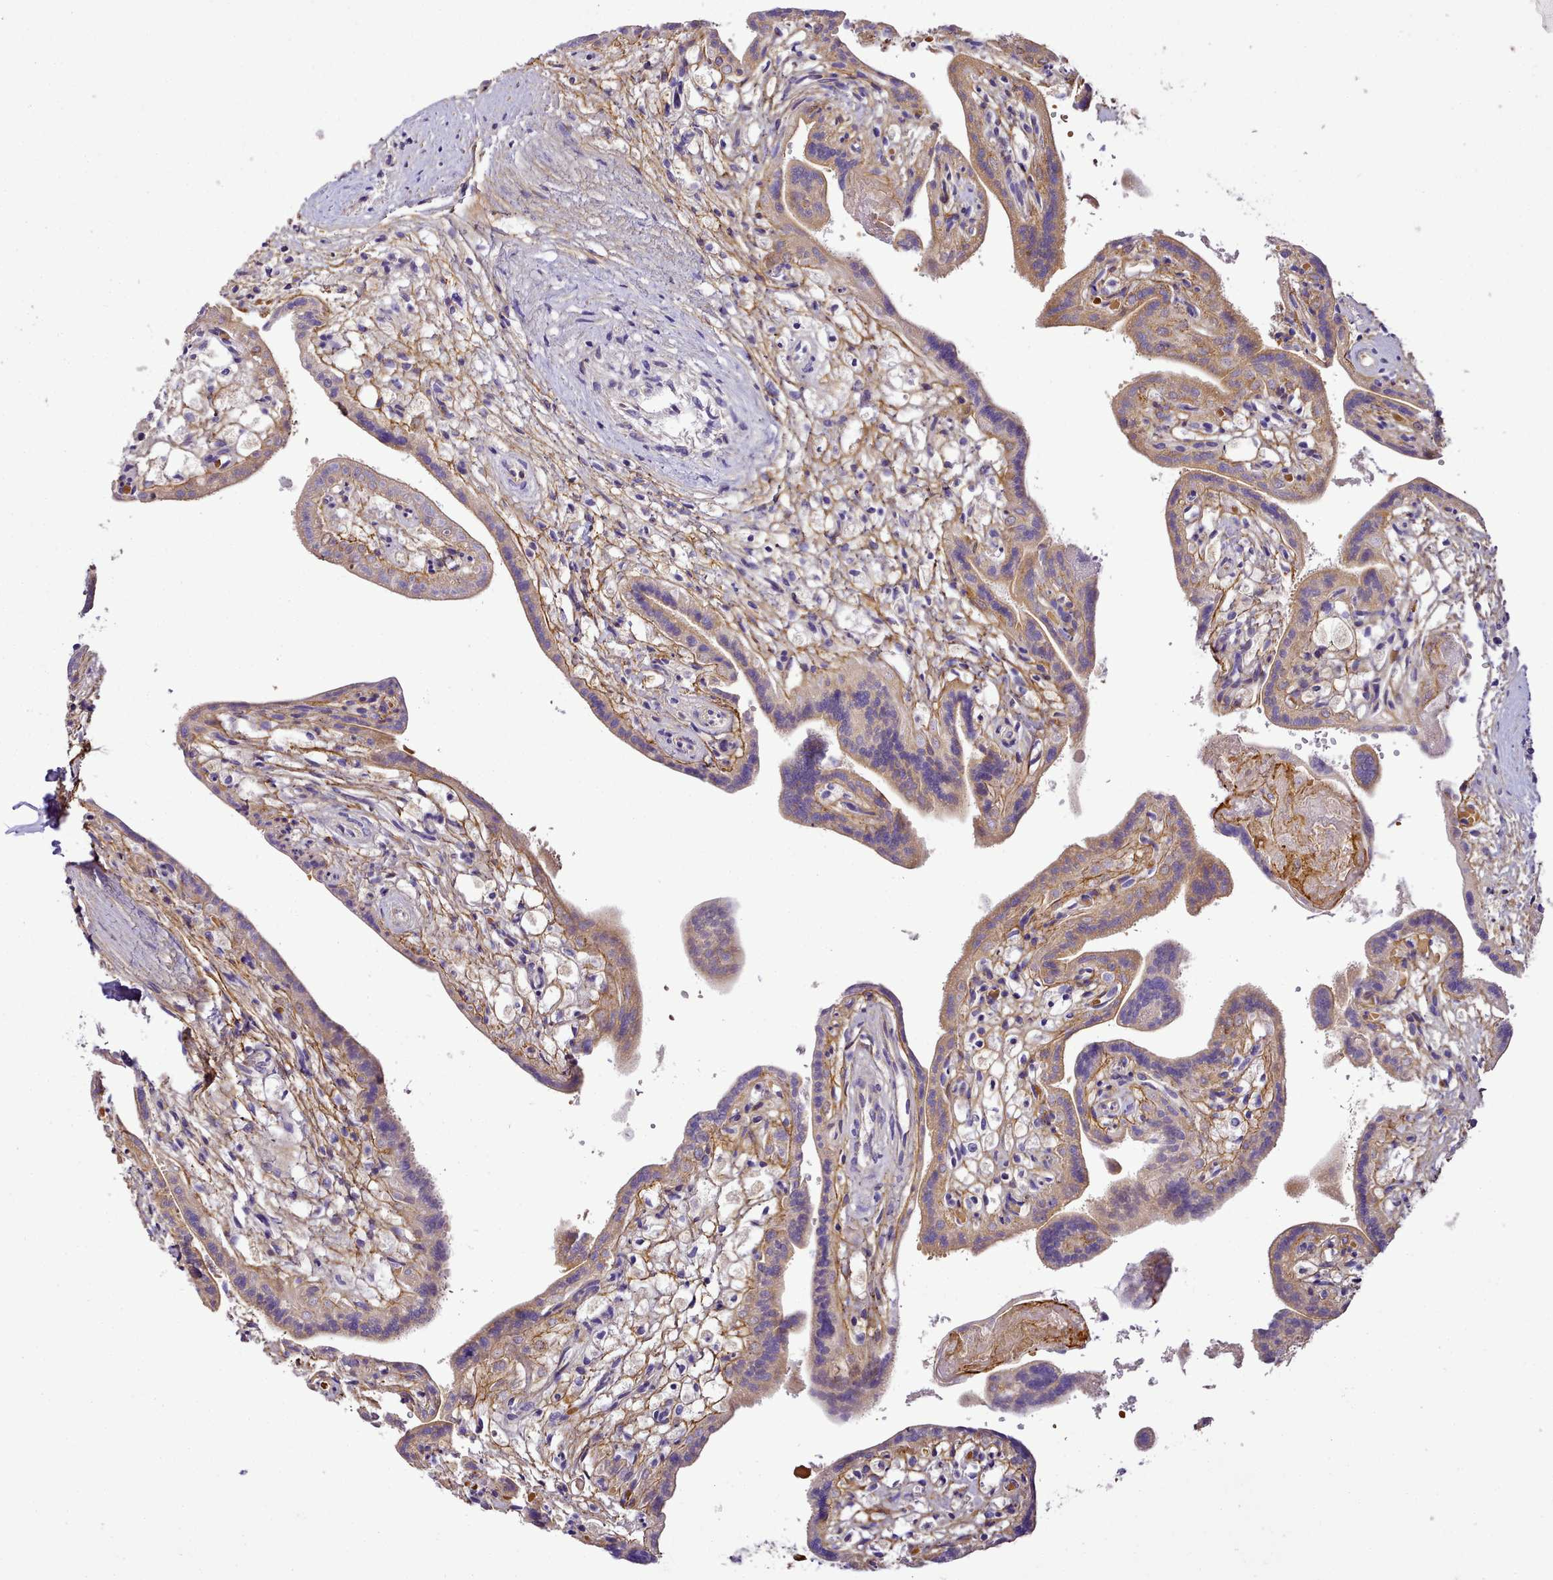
{"staining": {"intensity": "moderate", "quantity": "<25%", "location": "cytoplasmic/membranous"}, "tissue": "placenta", "cell_type": "Trophoblastic cells", "image_type": "normal", "snomed": [{"axis": "morphology", "description": "Normal tissue, NOS"}, {"axis": "topography", "description": "Placenta"}], "caption": "Immunohistochemistry (DAB) staining of benign human placenta demonstrates moderate cytoplasmic/membranous protein positivity in approximately <25% of trophoblastic cells. (Brightfield microscopy of DAB IHC at high magnification).", "gene": "NBPF10", "patient": {"sex": "female", "age": 37}}